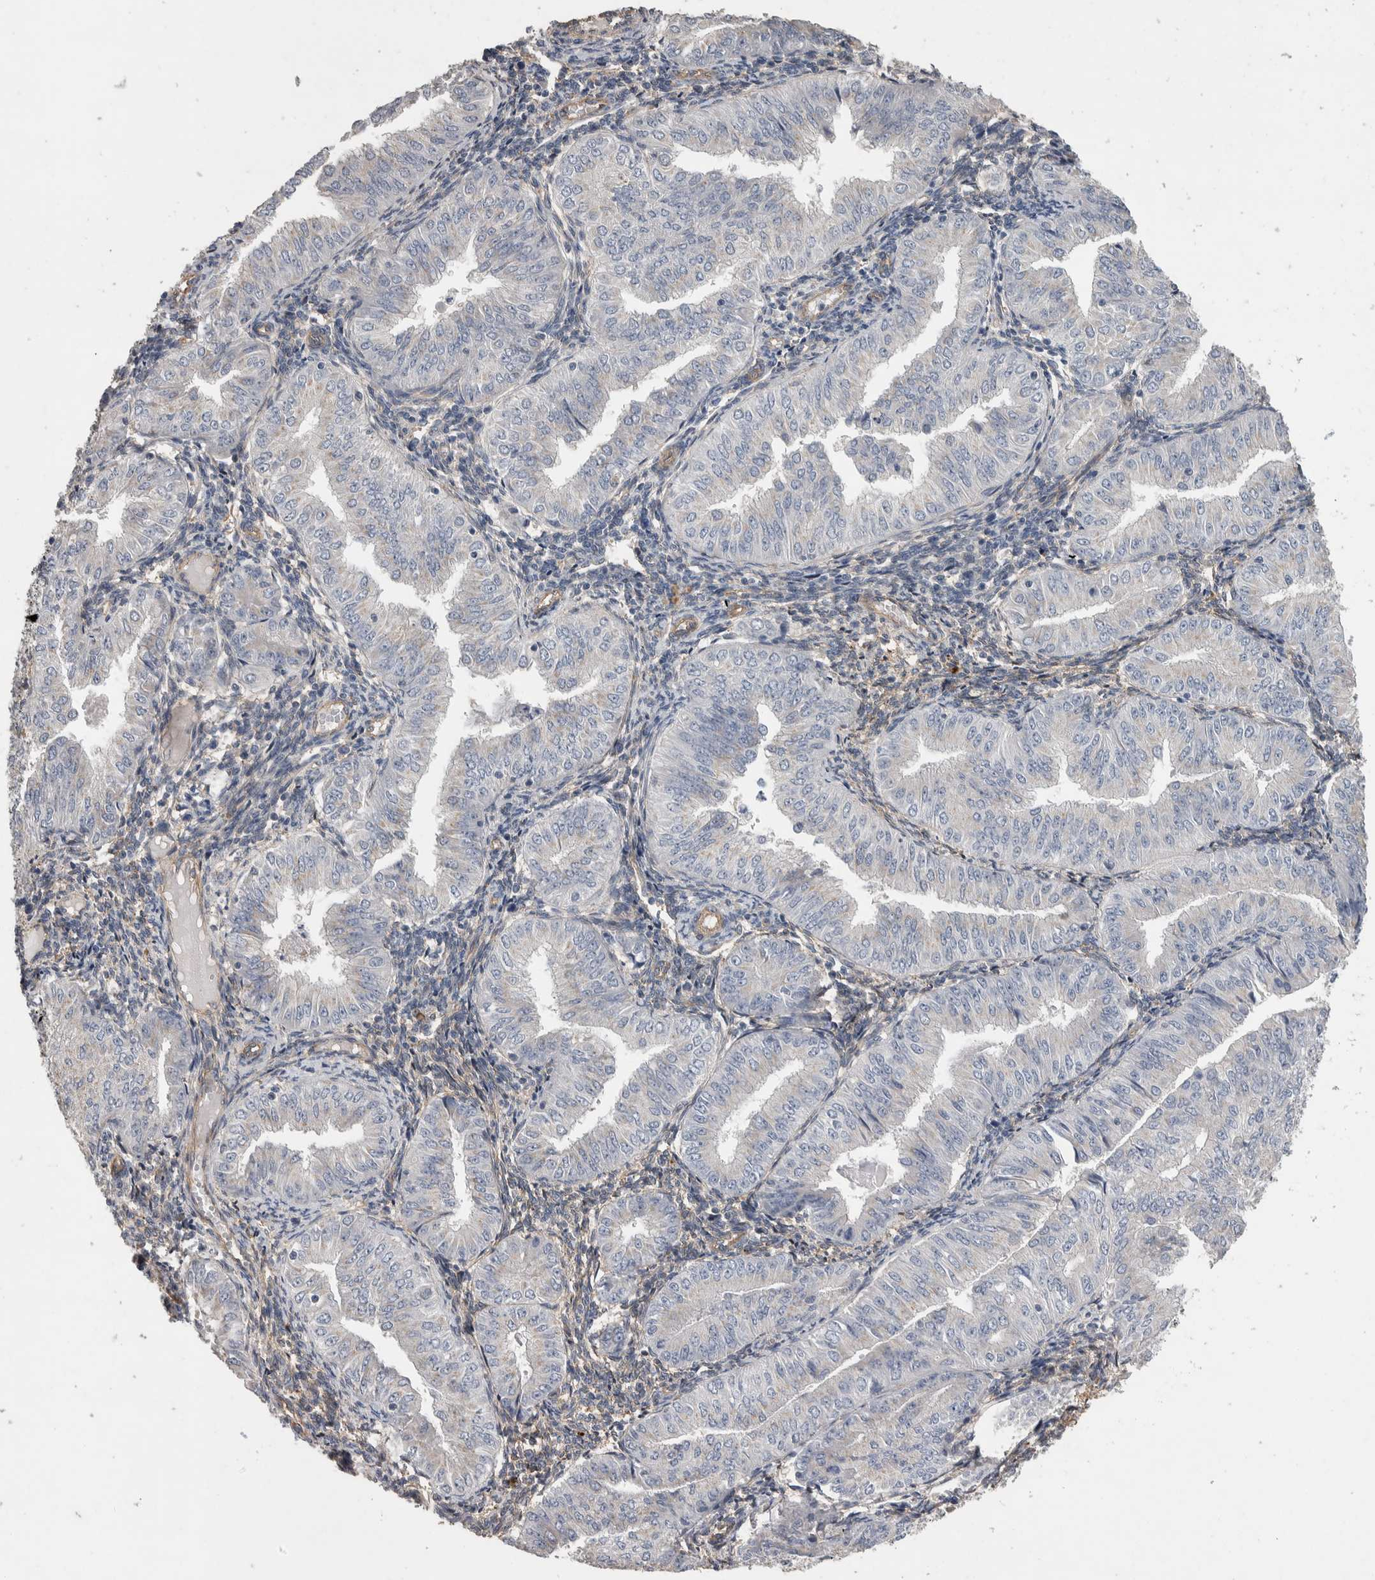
{"staining": {"intensity": "negative", "quantity": "none", "location": "none"}, "tissue": "endometrial cancer", "cell_type": "Tumor cells", "image_type": "cancer", "snomed": [{"axis": "morphology", "description": "Normal tissue, NOS"}, {"axis": "morphology", "description": "Adenocarcinoma, NOS"}, {"axis": "topography", "description": "Endometrium"}], "caption": "Tumor cells are negative for brown protein staining in endometrial cancer.", "gene": "GCNA", "patient": {"sex": "female", "age": 53}}